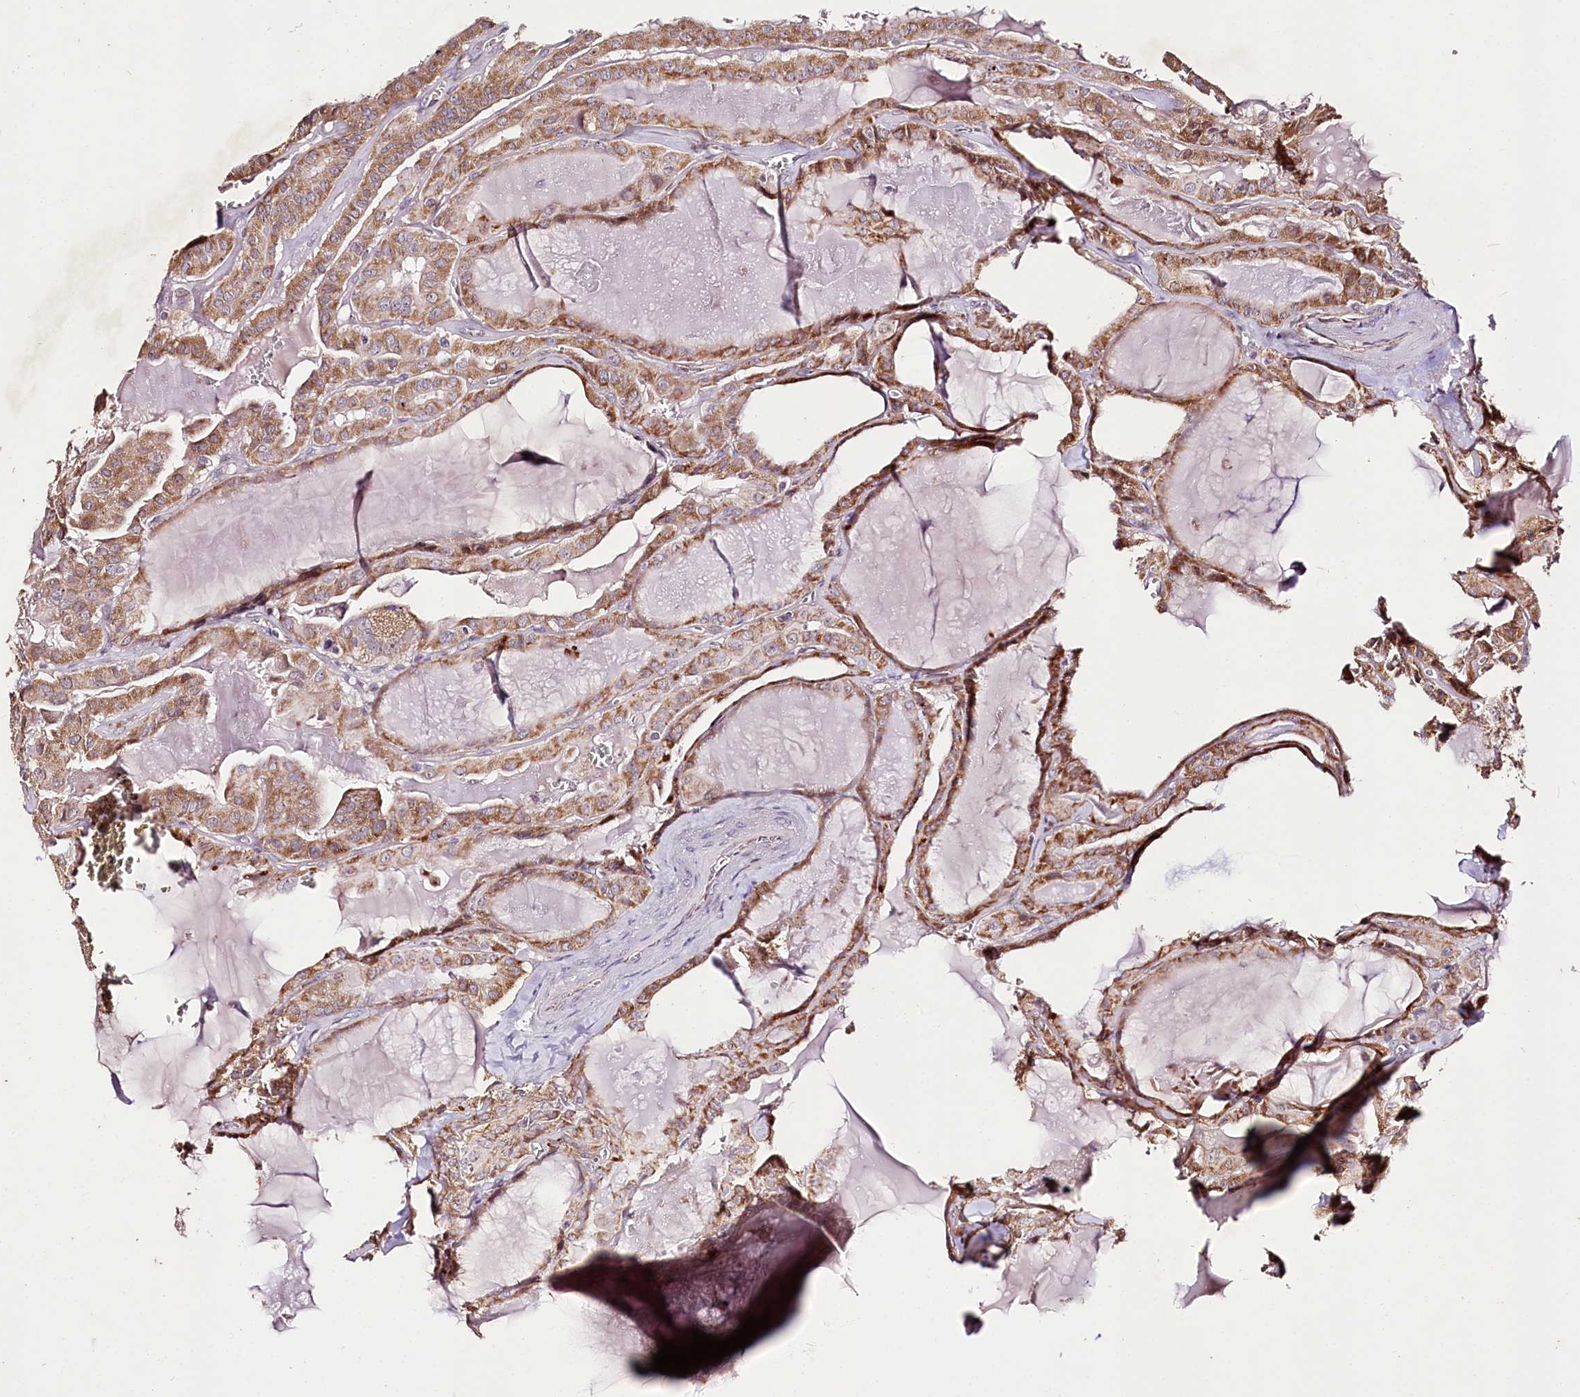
{"staining": {"intensity": "moderate", "quantity": ">75%", "location": "cytoplasmic/membranous"}, "tissue": "thyroid cancer", "cell_type": "Tumor cells", "image_type": "cancer", "snomed": [{"axis": "morphology", "description": "Papillary adenocarcinoma, NOS"}, {"axis": "topography", "description": "Thyroid gland"}], "caption": "IHC photomicrograph of papillary adenocarcinoma (thyroid) stained for a protein (brown), which exhibits medium levels of moderate cytoplasmic/membranous staining in about >75% of tumor cells.", "gene": "CARD19", "patient": {"sex": "male", "age": 52}}